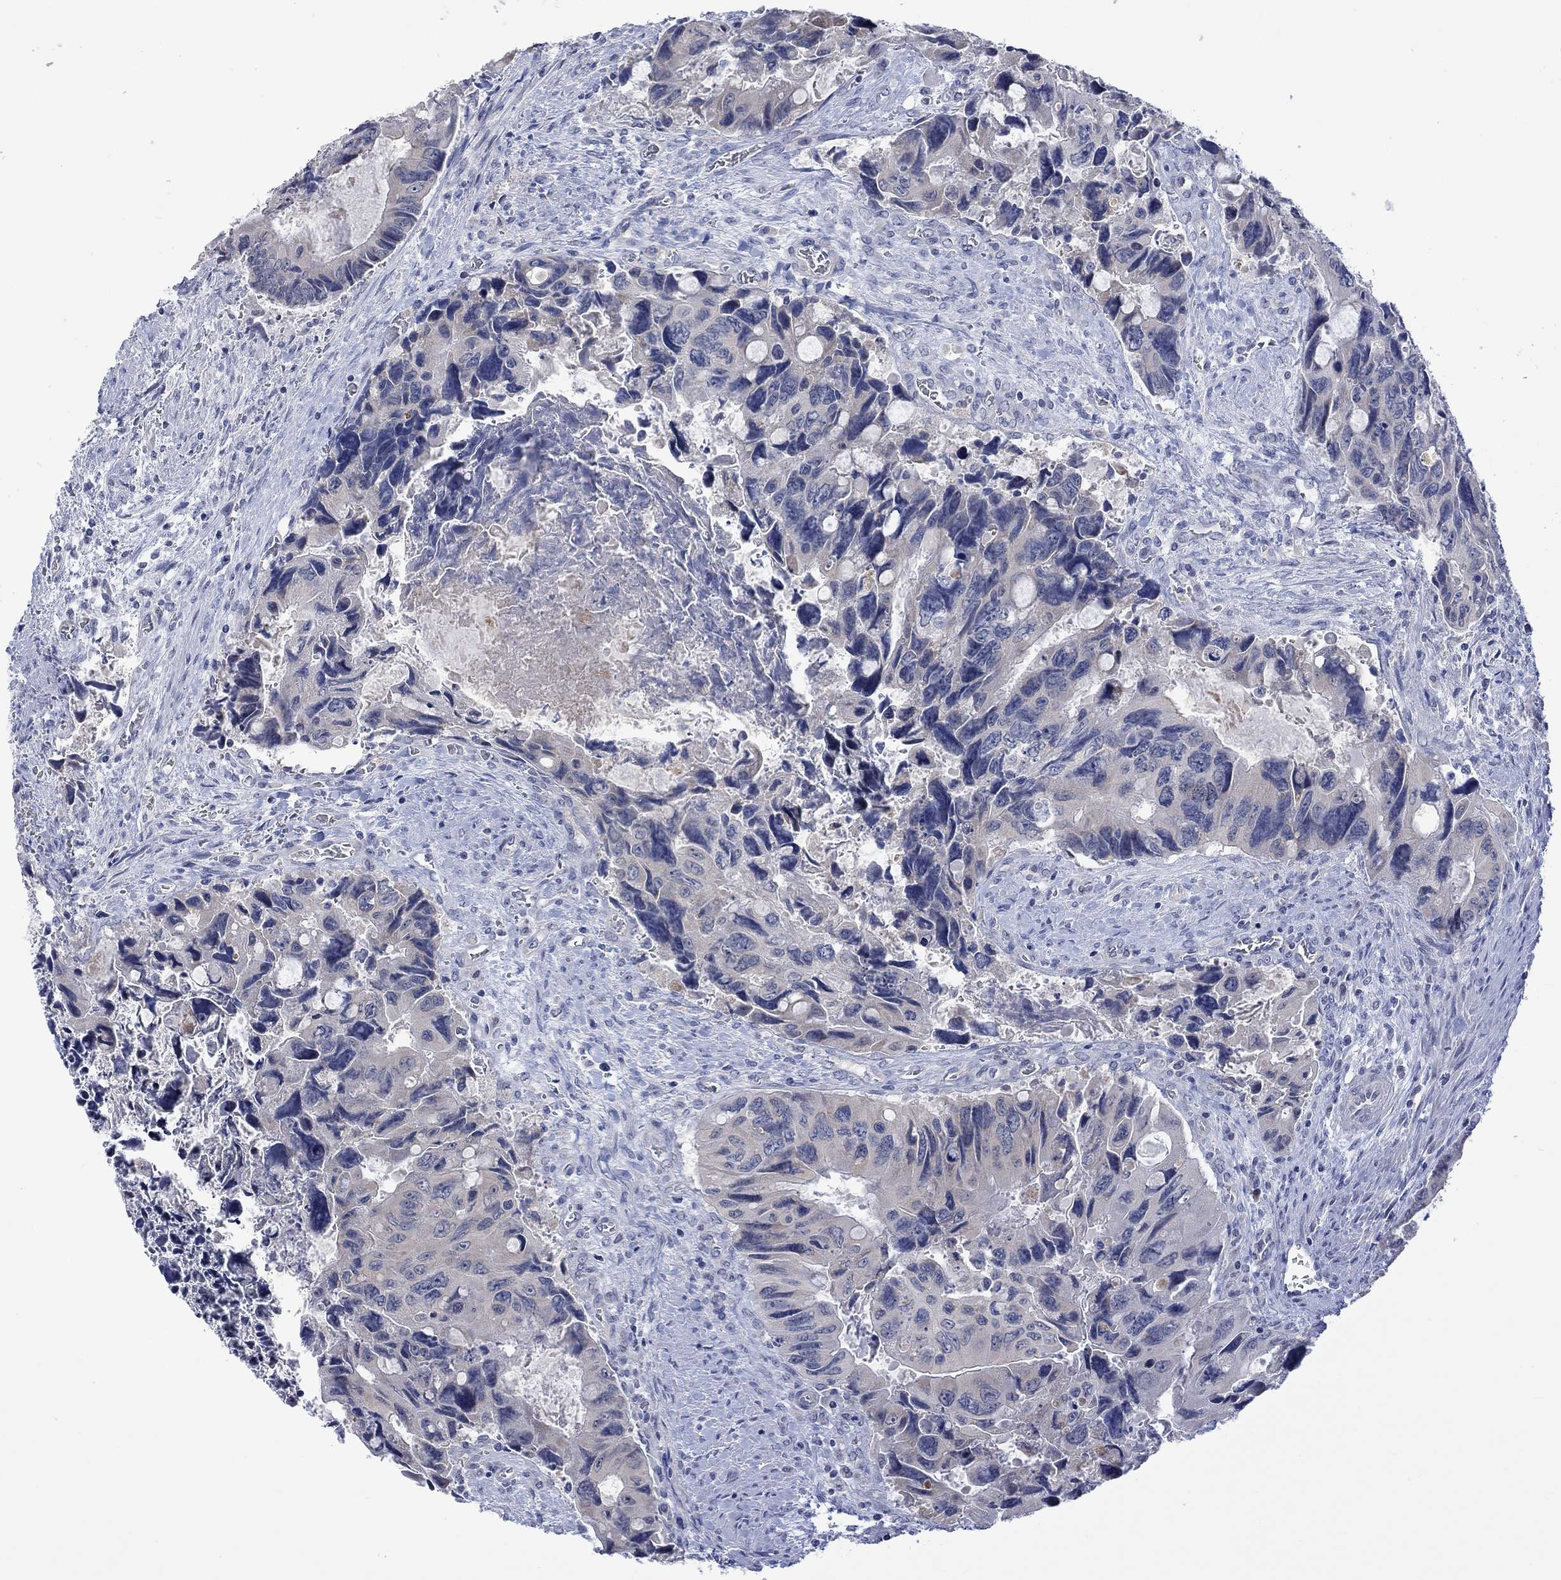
{"staining": {"intensity": "negative", "quantity": "none", "location": "none"}, "tissue": "colorectal cancer", "cell_type": "Tumor cells", "image_type": "cancer", "snomed": [{"axis": "morphology", "description": "Adenocarcinoma, NOS"}, {"axis": "topography", "description": "Rectum"}], "caption": "DAB (3,3'-diaminobenzidine) immunohistochemical staining of colorectal adenocarcinoma reveals no significant positivity in tumor cells. (DAB immunohistochemistry (IHC) visualized using brightfield microscopy, high magnification).", "gene": "DCX", "patient": {"sex": "male", "age": 62}}